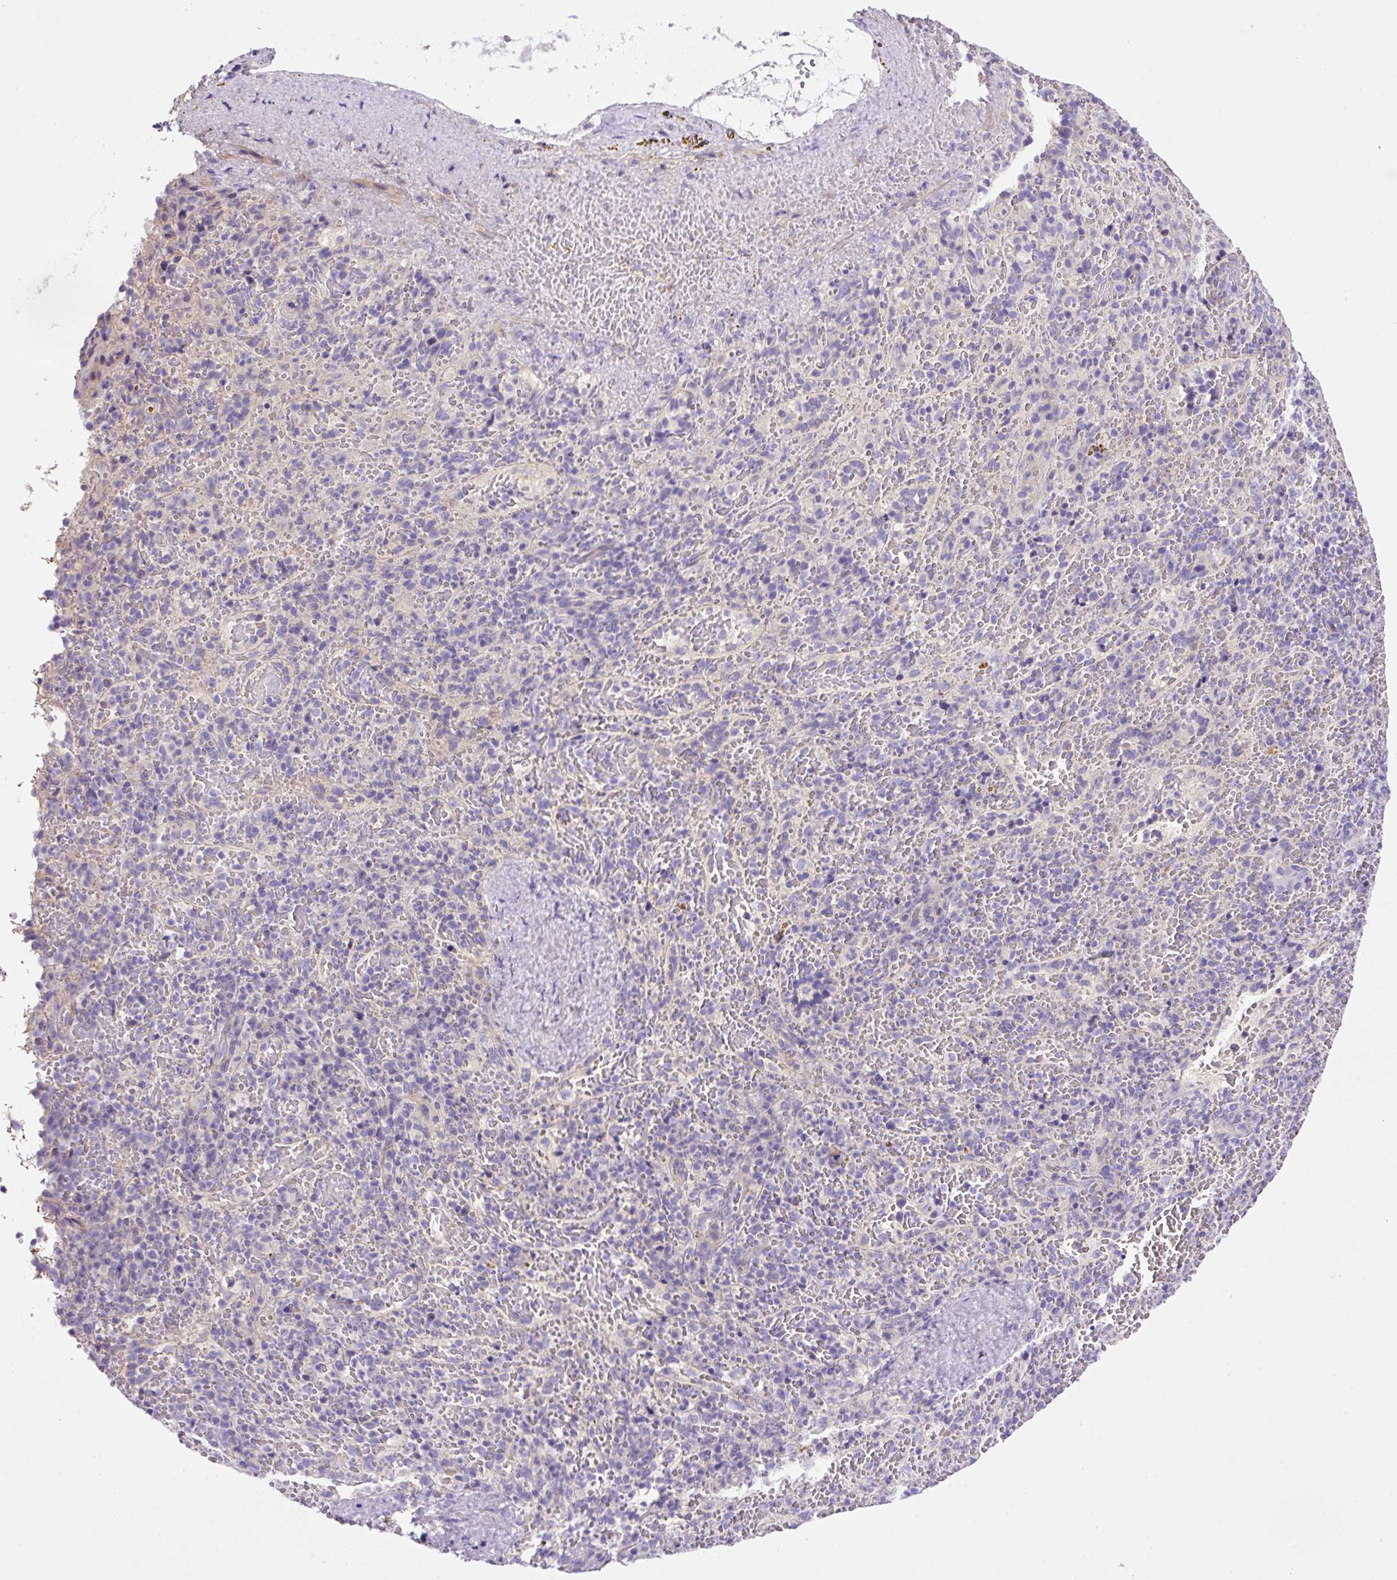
{"staining": {"intensity": "negative", "quantity": "none", "location": "none"}, "tissue": "spleen", "cell_type": "Cells in red pulp", "image_type": "normal", "snomed": [{"axis": "morphology", "description": "Normal tissue, NOS"}, {"axis": "topography", "description": "Spleen"}], "caption": "Cells in red pulp are negative for brown protein staining in unremarkable spleen. (DAB immunohistochemistry (IHC), high magnification).", "gene": "NPTN", "patient": {"sex": "female", "age": 50}}